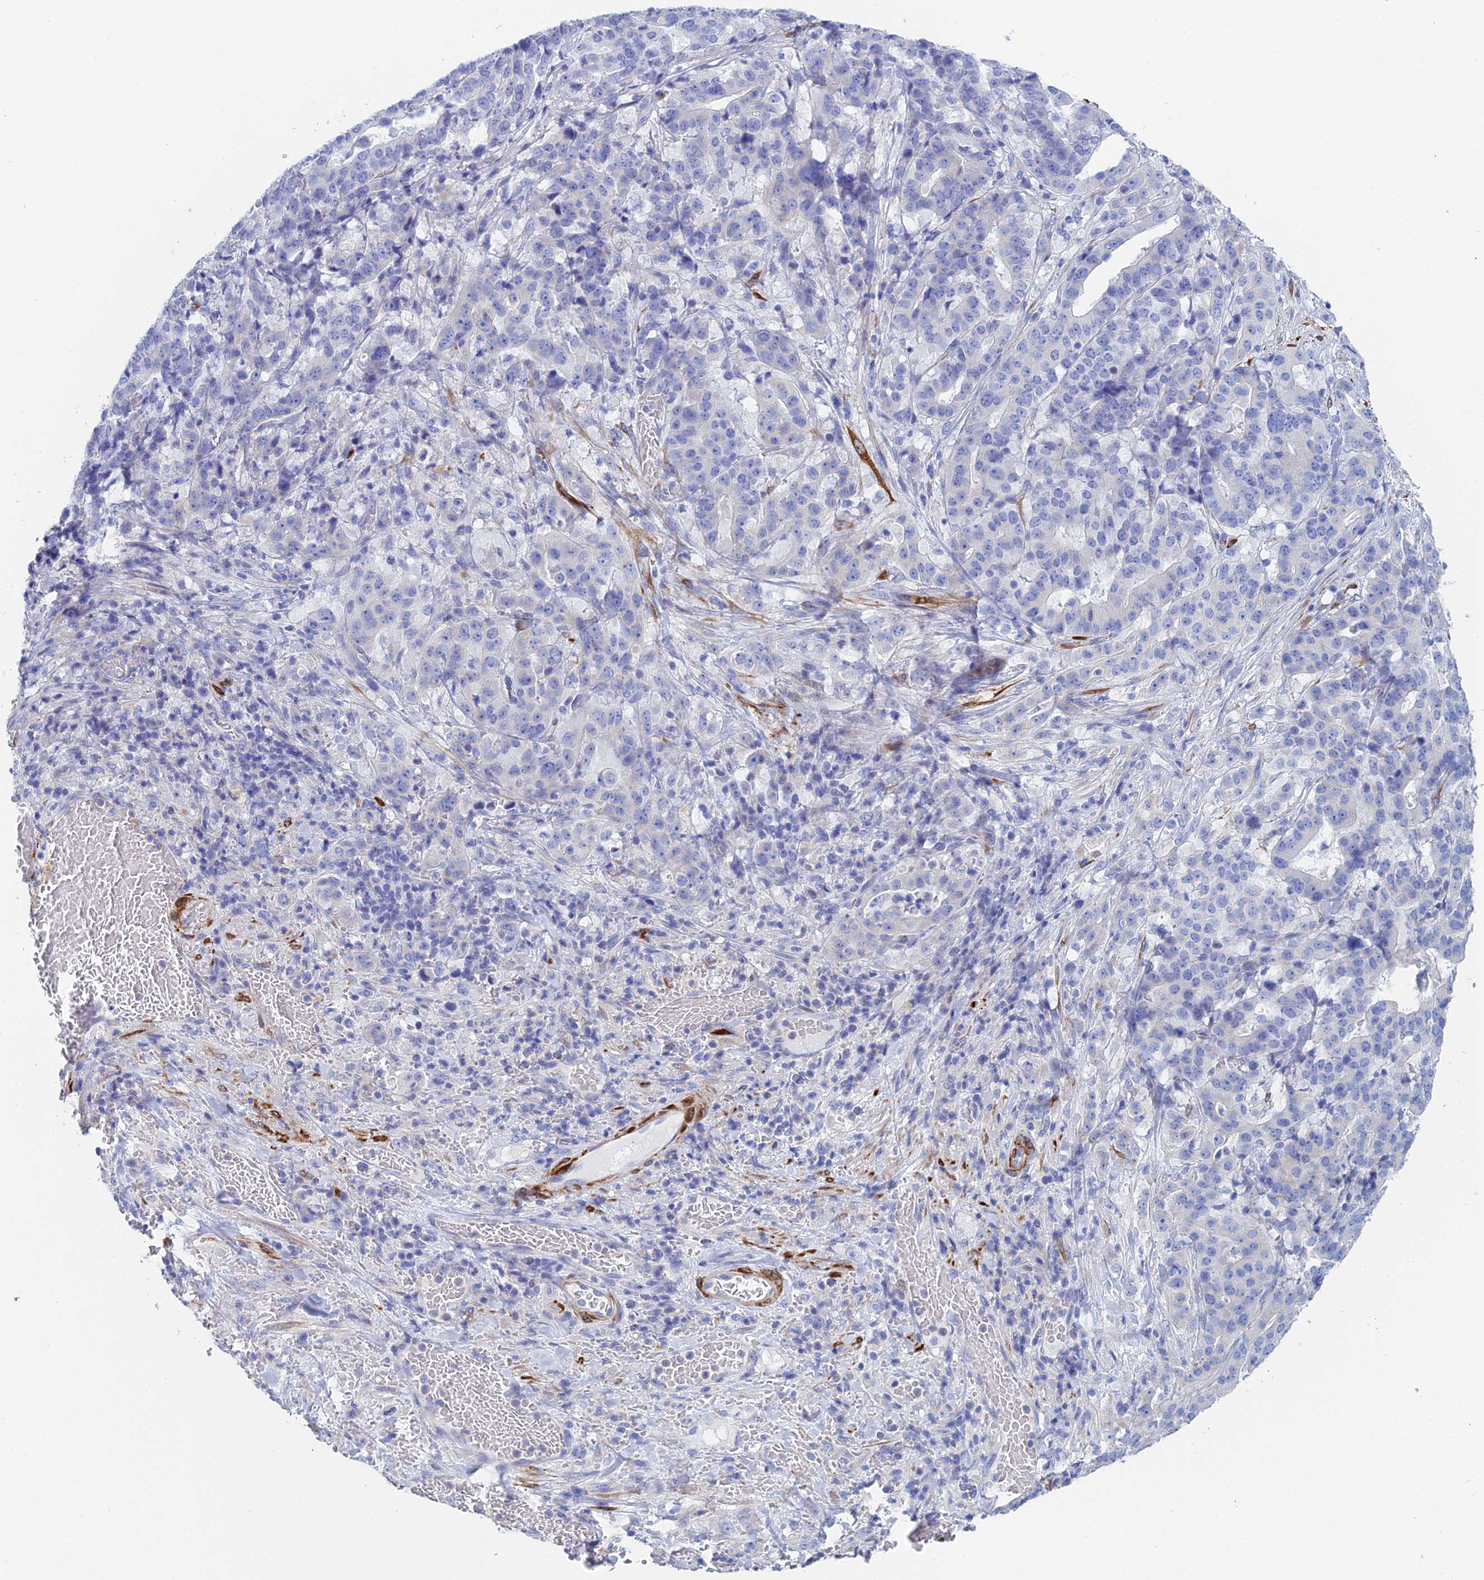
{"staining": {"intensity": "negative", "quantity": "none", "location": "none"}, "tissue": "stomach cancer", "cell_type": "Tumor cells", "image_type": "cancer", "snomed": [{"axis": "morphology", "description": "Adenocarcinoma, NOS"}, {"axis": "topography", "description": "Stomach"}], "caption": "Tumor cells are negative for brown protein staining in stomach adenocarcinoma.", "gene": "PCDHA8", "patient": {"sex": "male", "age": 48}}